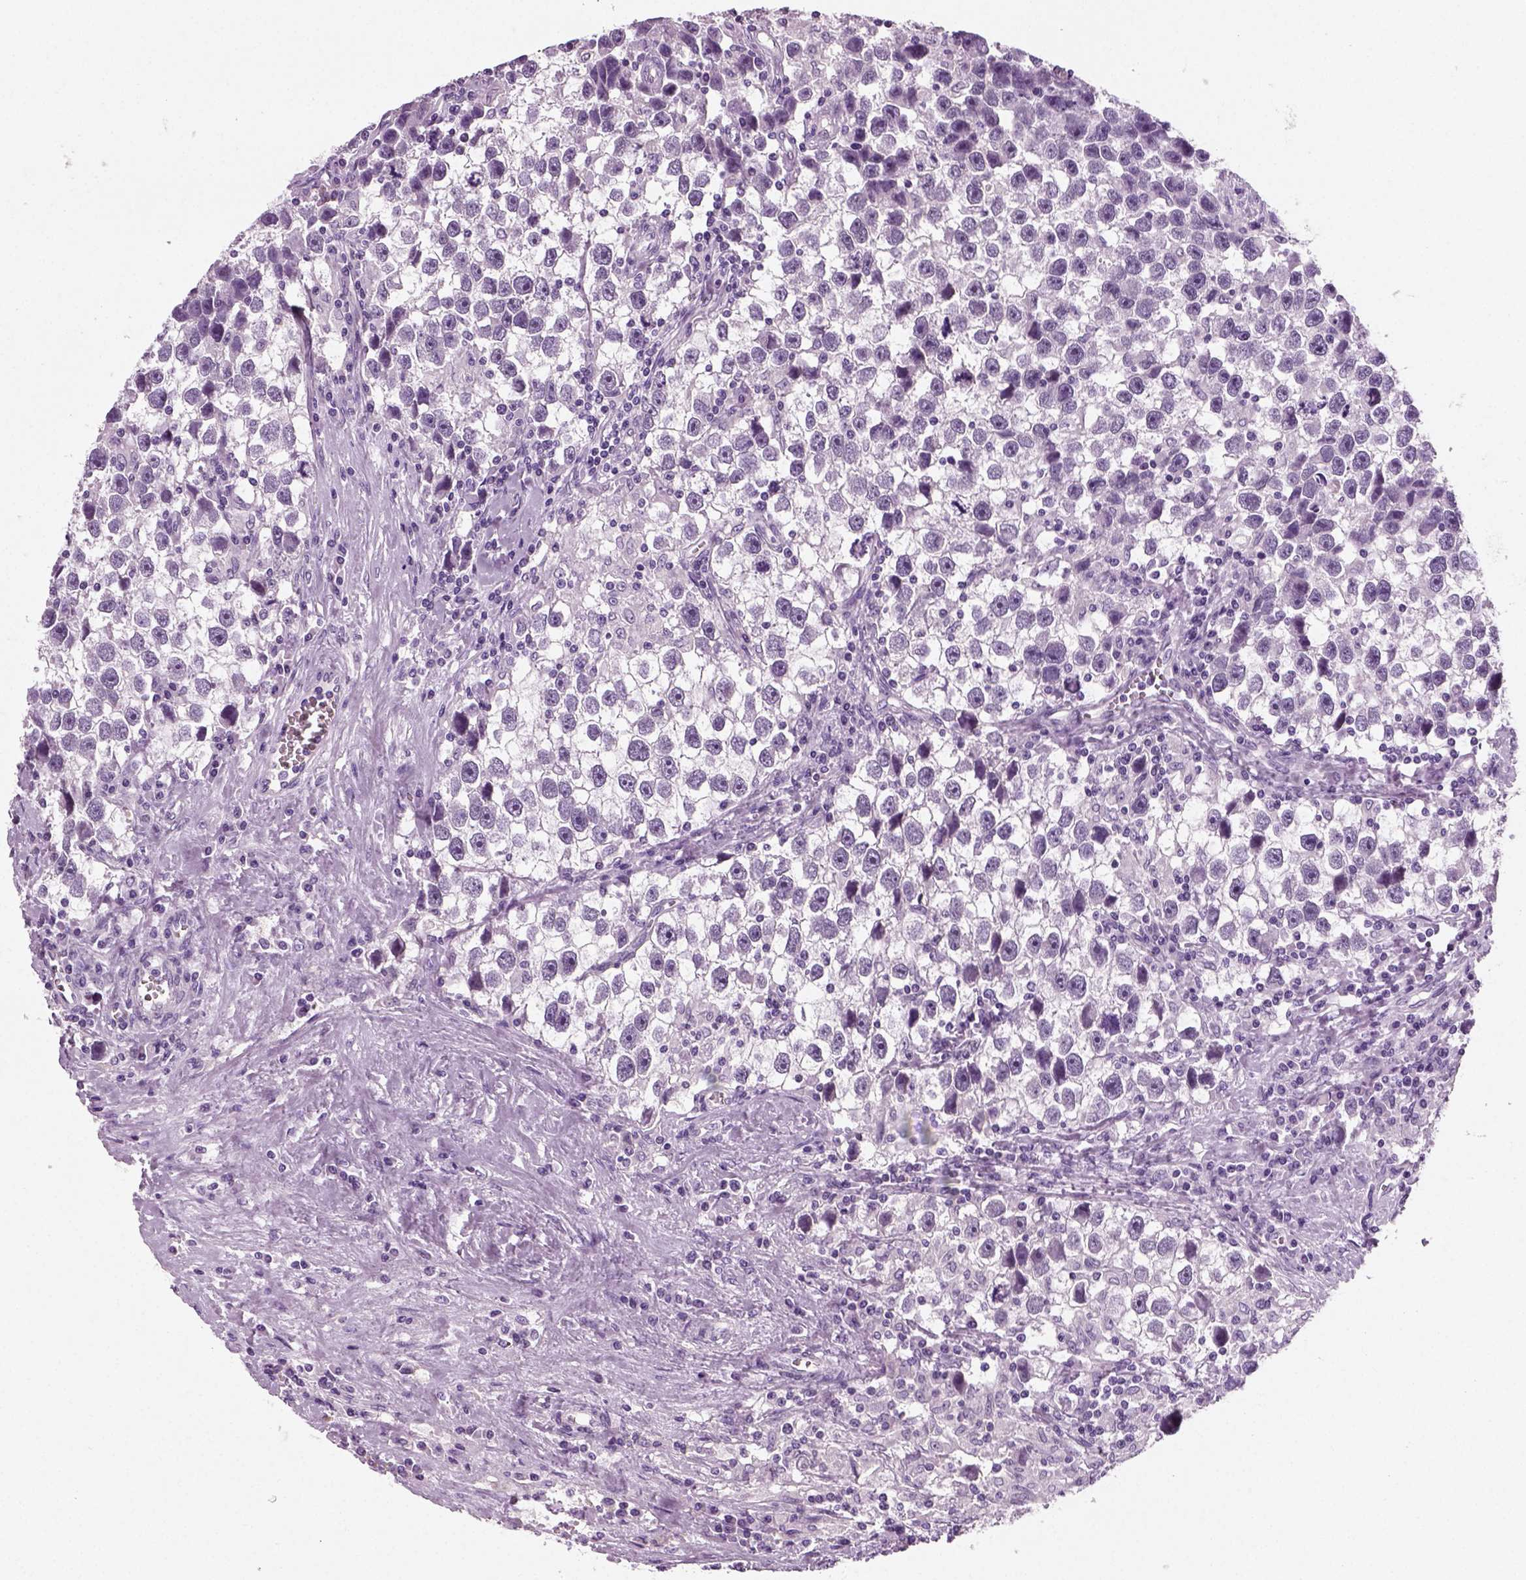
{"staining": {"intensity": "negative", "quantity": "none", "location": "none"}, "tissue": "testis cancer", "cell_type": "Tumor cells", "image_type": "cancer", "snomed": [{"axis": "morphology", "description": "Seminoma, NOS"}, {"axis": "topography", "description": "Testis"}], "caption": "Micrograph shows no protein expression in tumor cells of testis cancer tissue. Nuclei are stained in blue.", "gene": "SPATA31E1", "patient": {"sex": "male", "age": 43}}